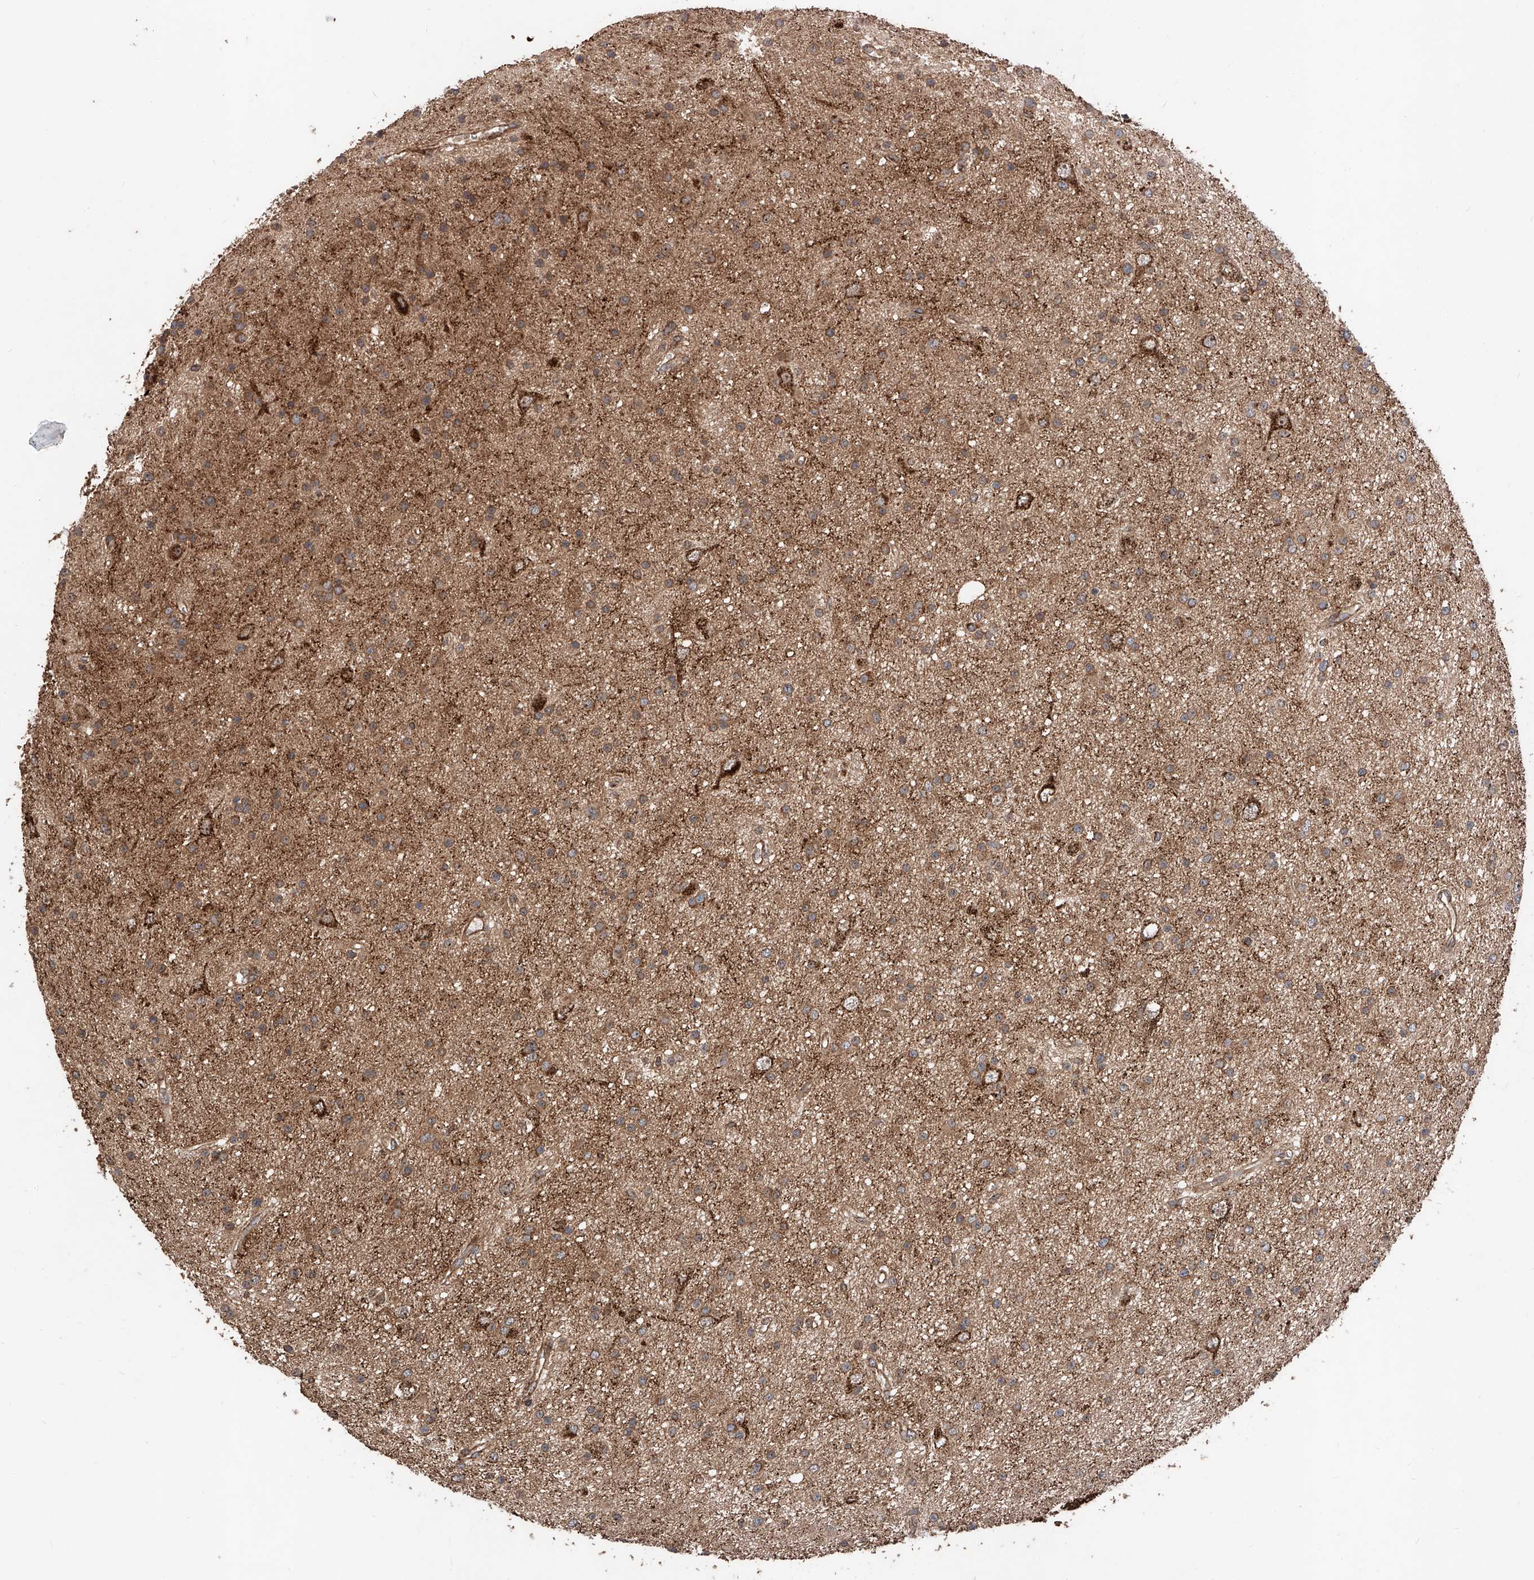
{"staining": {"intensity": "moderate", "quantity": ">75%", "location": "cytoplasmic/membranous"}, "tissue": "glioma", "cell_type": "Tumor cells", "image_type": "cancer", "snomed": [{"axis": "morphology", "description": "Glioma, malignant, Low grade"}, {"axis": "topography", "description": "Cerebral cortex"}], "caption": "A medium amount of moderate cytoplasmic/membranous staining is present in about >75% of tumor cells in glioma tissue.", "gene": "PISD", "patient": {"sex": "female", "age": 39}}